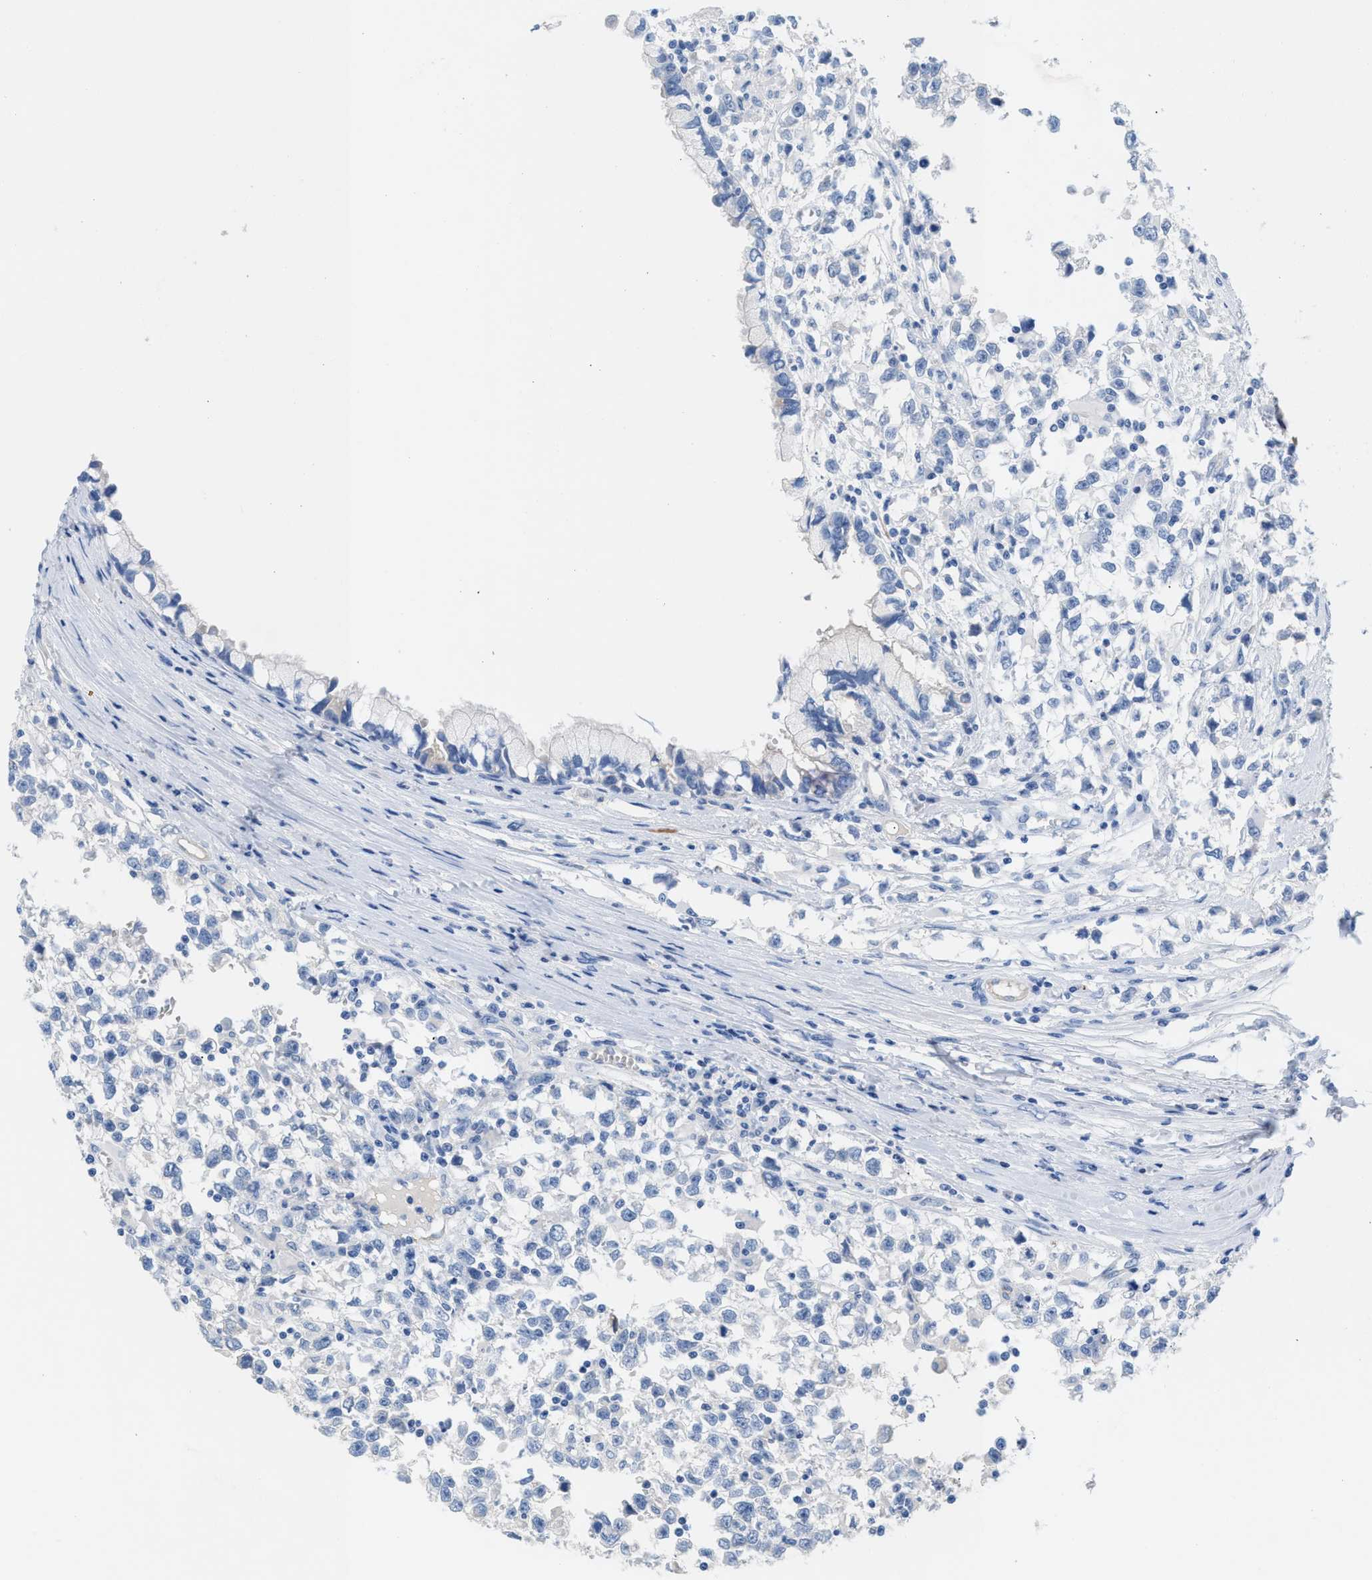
{"staining": {"intensity": "negative", "quantity": "none", "location": "none"}, "tissue": "testis cancer", "cell_type": "Tumor cells", "image_type": "cancer", "snomed": [{"axis": "morphology", "description": "Seminoma, NOS"}, {"axis": "morphology", "description": "Carcinoma, Embryonal, NOS"}, {"axis": "topography", "description": "Testis"}], "caption": "The image demonstrates no staining of tumor cells in testis cancer.", "gene": "SLFN13", "patient": {"sex": "male", "age": 51}}